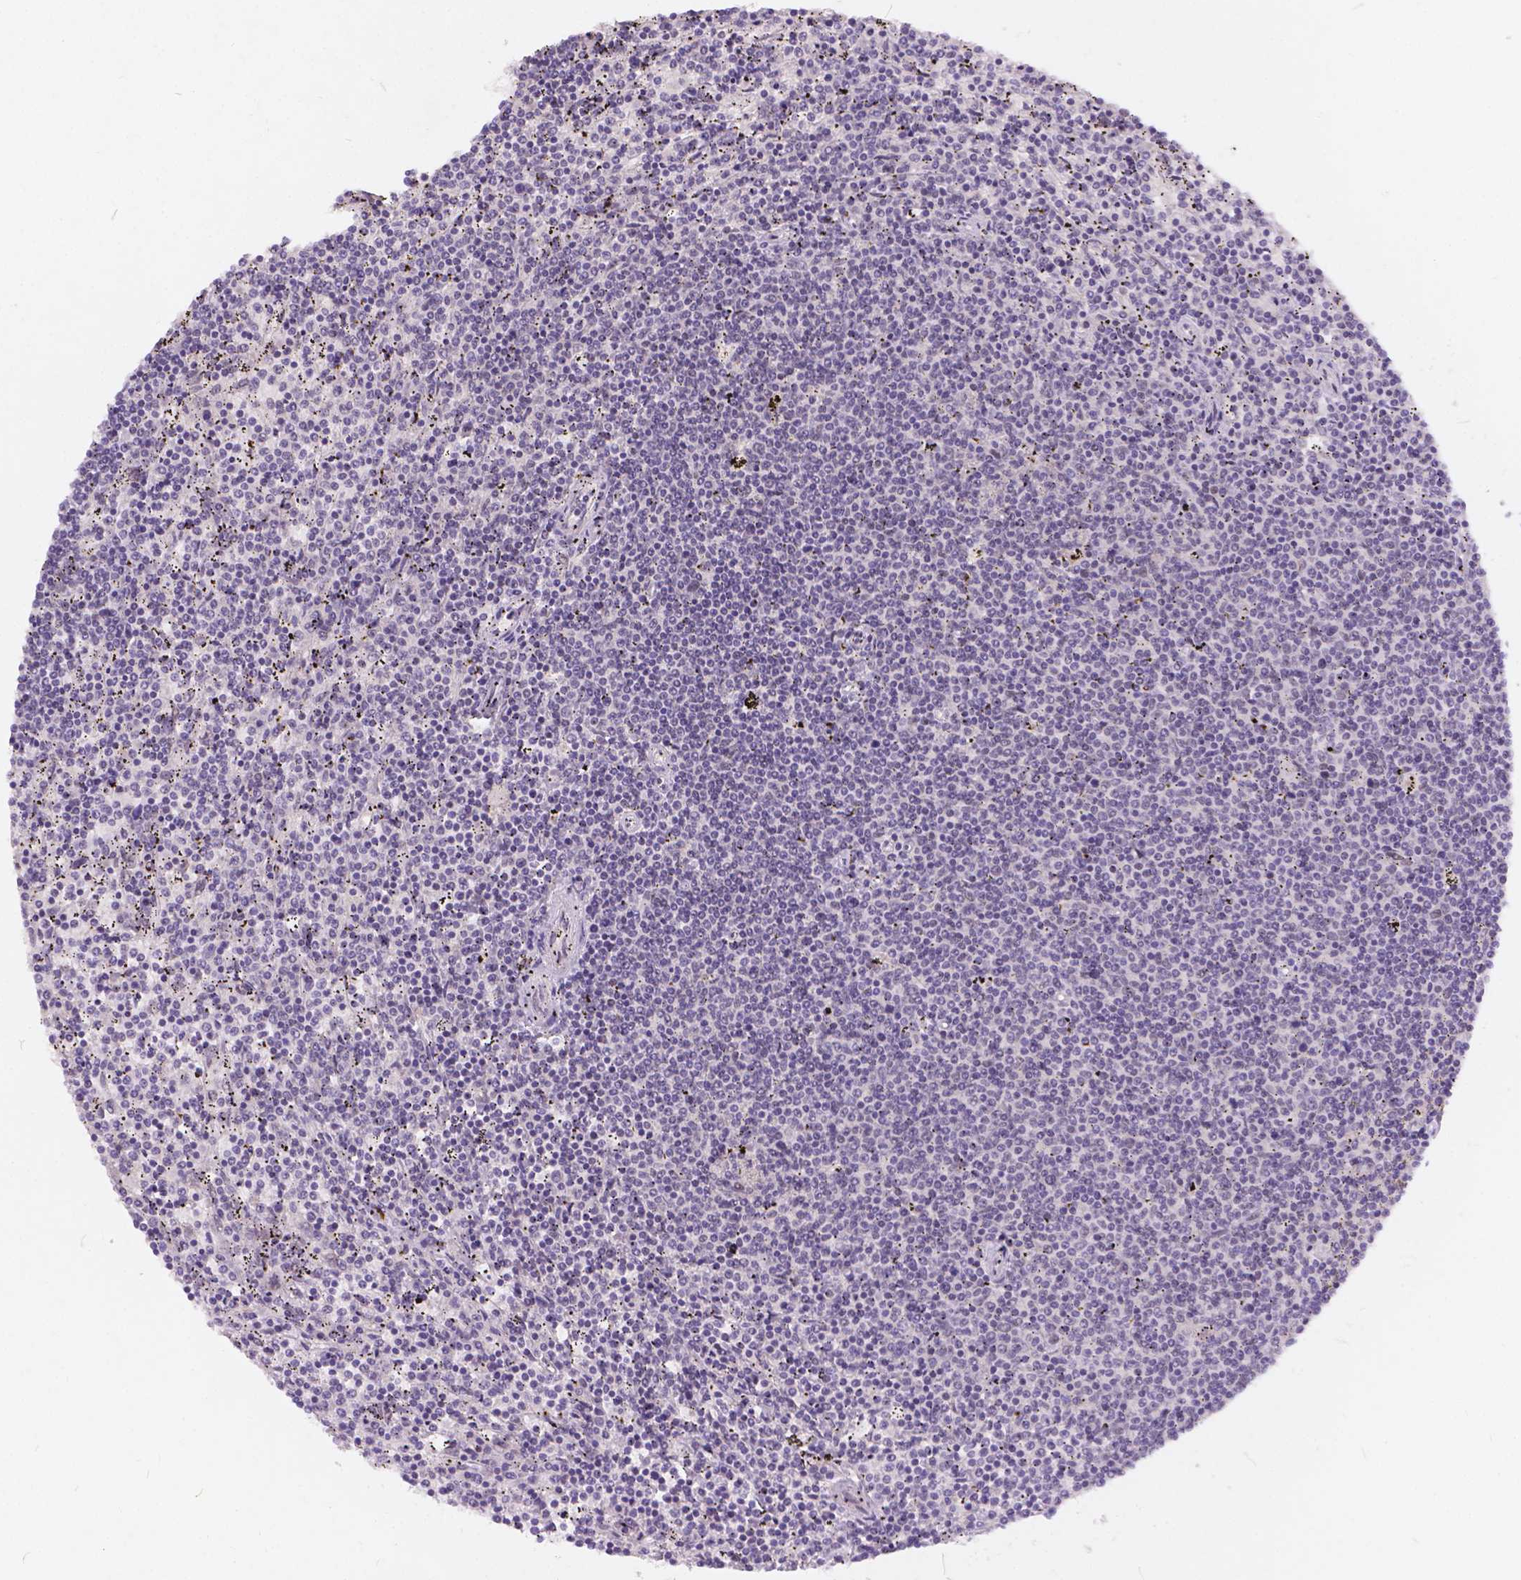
{"staining": {"intensity": "negative", "quantity": "none", "location": "none"}, "tissue": "lymphoma", "cell_type": "Tumor cells", "image_type": "cancer", "snomed": [{"axis": "morphology", "description": "Malignant lymphoma, non-Hodgkin's type, Low grade"}, {"axis": "topography", "description": "Spleen"}], "caption": "Immunohistochemistry micrograph of low-grade malignant lymphoma, non-Hodgkin's type stained for a protein (brown), which displays no staining in tumor cells.", "gene": "FAM53A", "patient": {"sex": "female", "age": 50}}